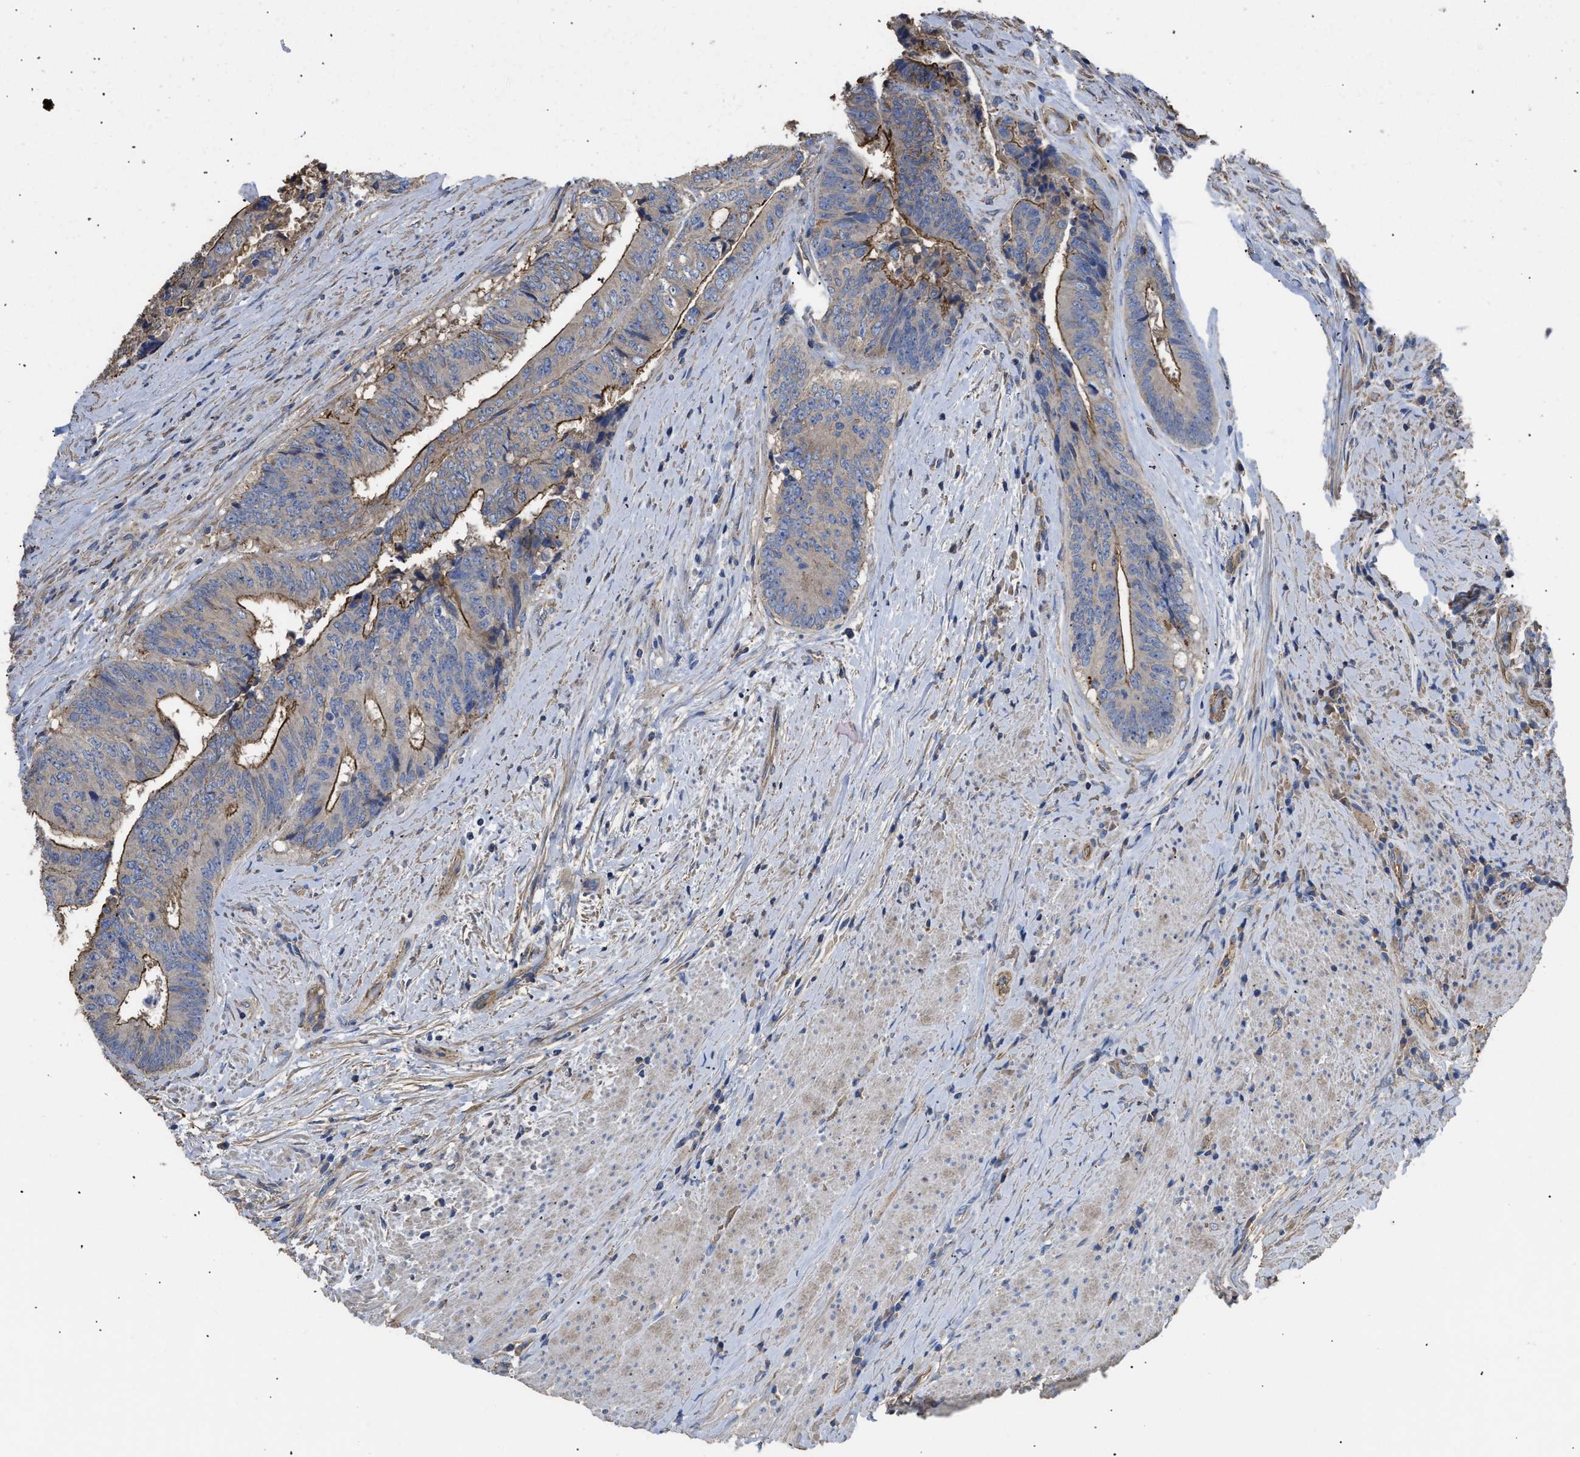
{"staining": {"intensity": "moderate", "quantity": "25%-75%", "location": "cytoplasmic/membranous"}, "tissue": "colorectal cancer", "cell_type": "Tumor cells", "image_type": "cancer", "snomed": [{"axis": "morphology", "description": "Adenocarcinoma, NOS"}, {"axis": "topography", "description": "Rectum"}], "caption": "Immunohistochemistry (IHC) photomicrograph of neoplastic tissue: human colorectal cancer (adenocarcinoma) stained using immunohistochemistry reveals medium levels of moderate protein expression localized specifically in the cytoplasmic/membranous of tumor cells, appearing as a cytoplasmic/membranous brown color.", "gene": "USP4", "patient": {"sex": "male", "age": 72}}